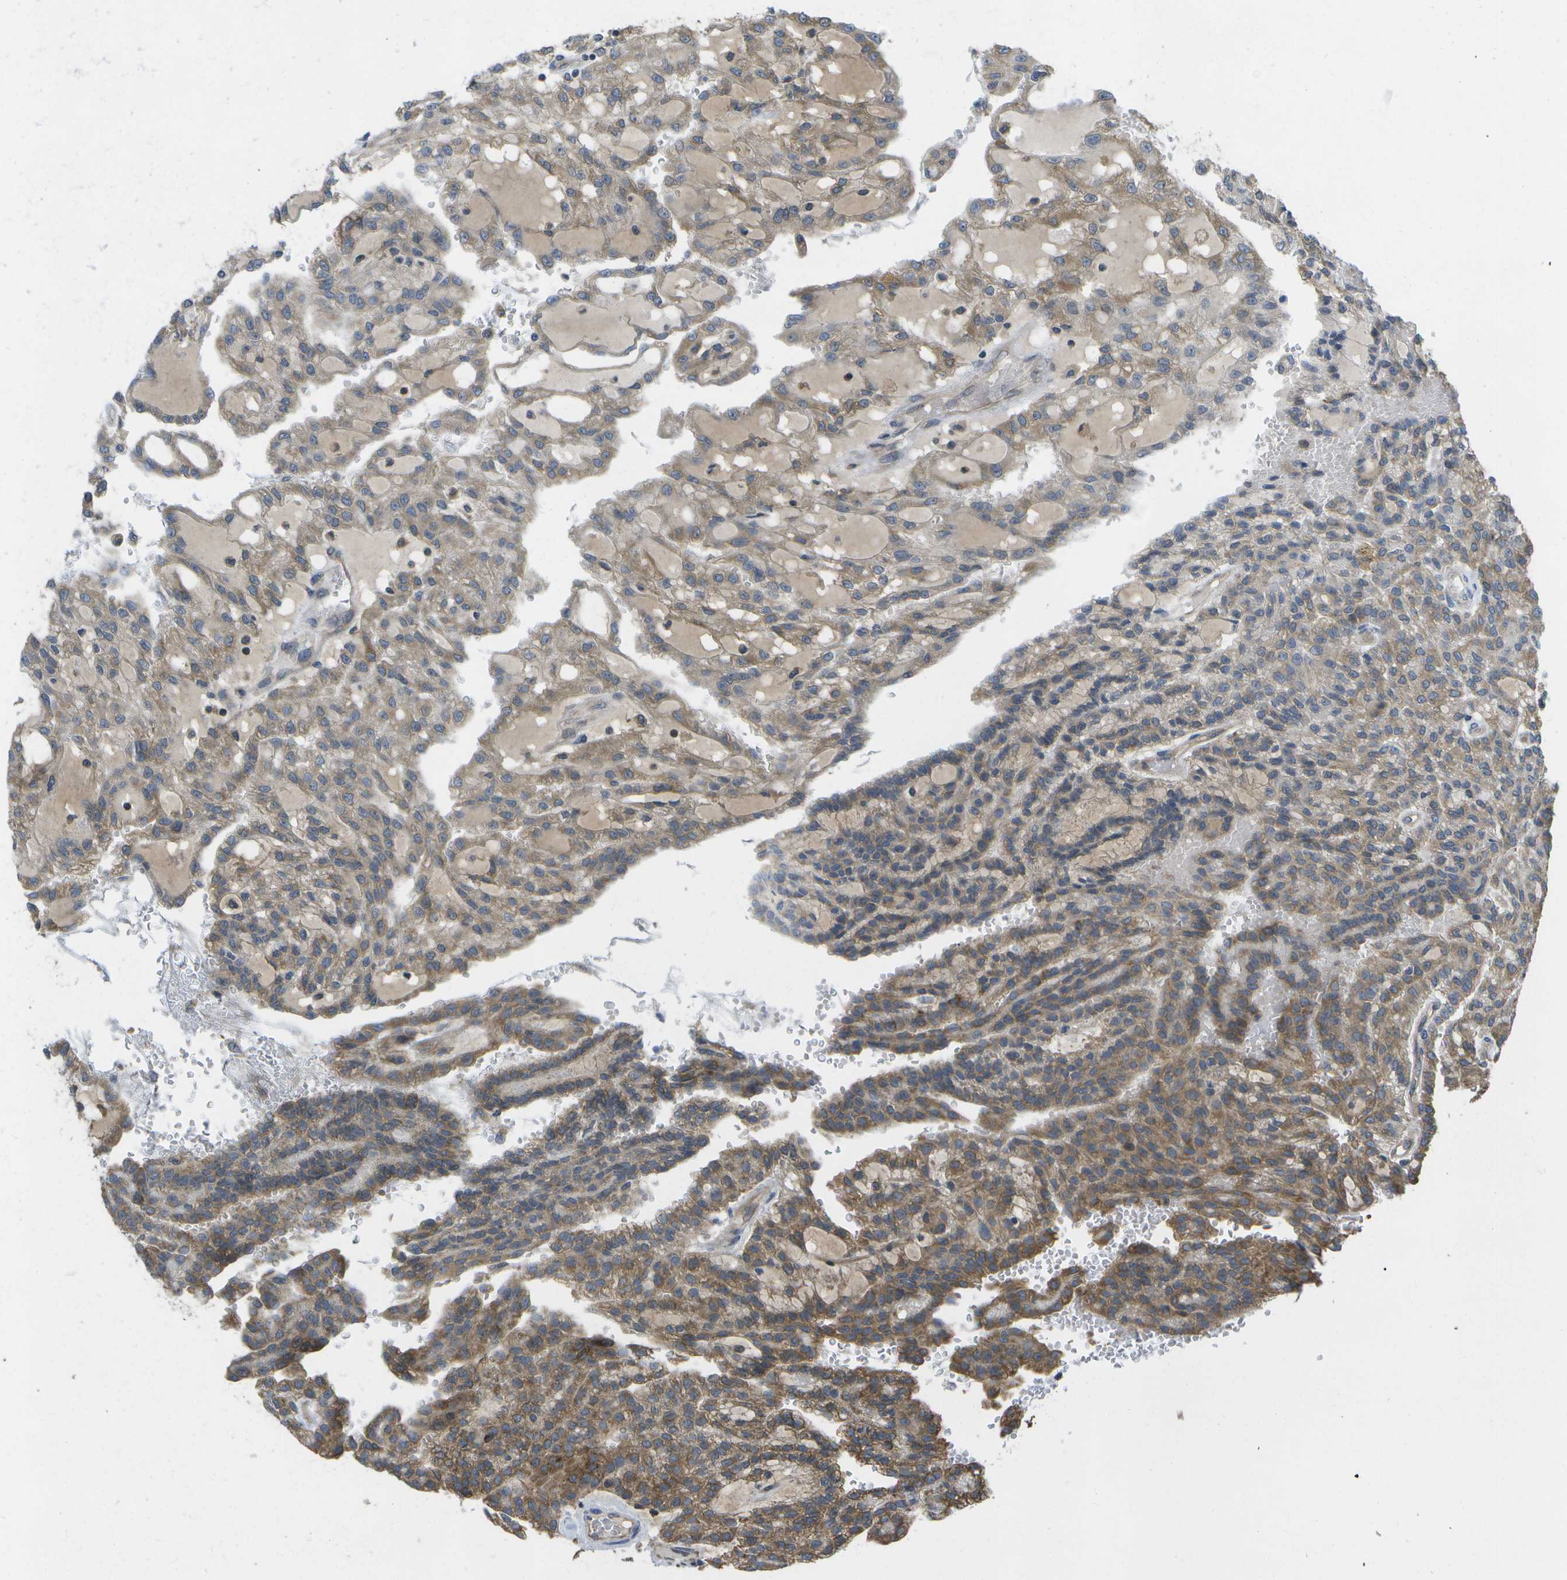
{"staining": {"intensity": "moderate", "quantity": ">75%", "location": "cytoplasmic/membranous"}, "tissue": "renal cancer", "cell_type": "Tumor cells", "image_type": "cancer", "snomed": [{"axis": "morphology", "description": "Adenocarcinoma, NOS"}, {"axis": "topography", "description": "Kidney"}], "caption": "Moderate cytoplasmic/membranous protein positivity is identified in about >75% of tumor cells in renal cancer.", "gene": "DPM3", "patient": {"sex": "male", "age": 63}}